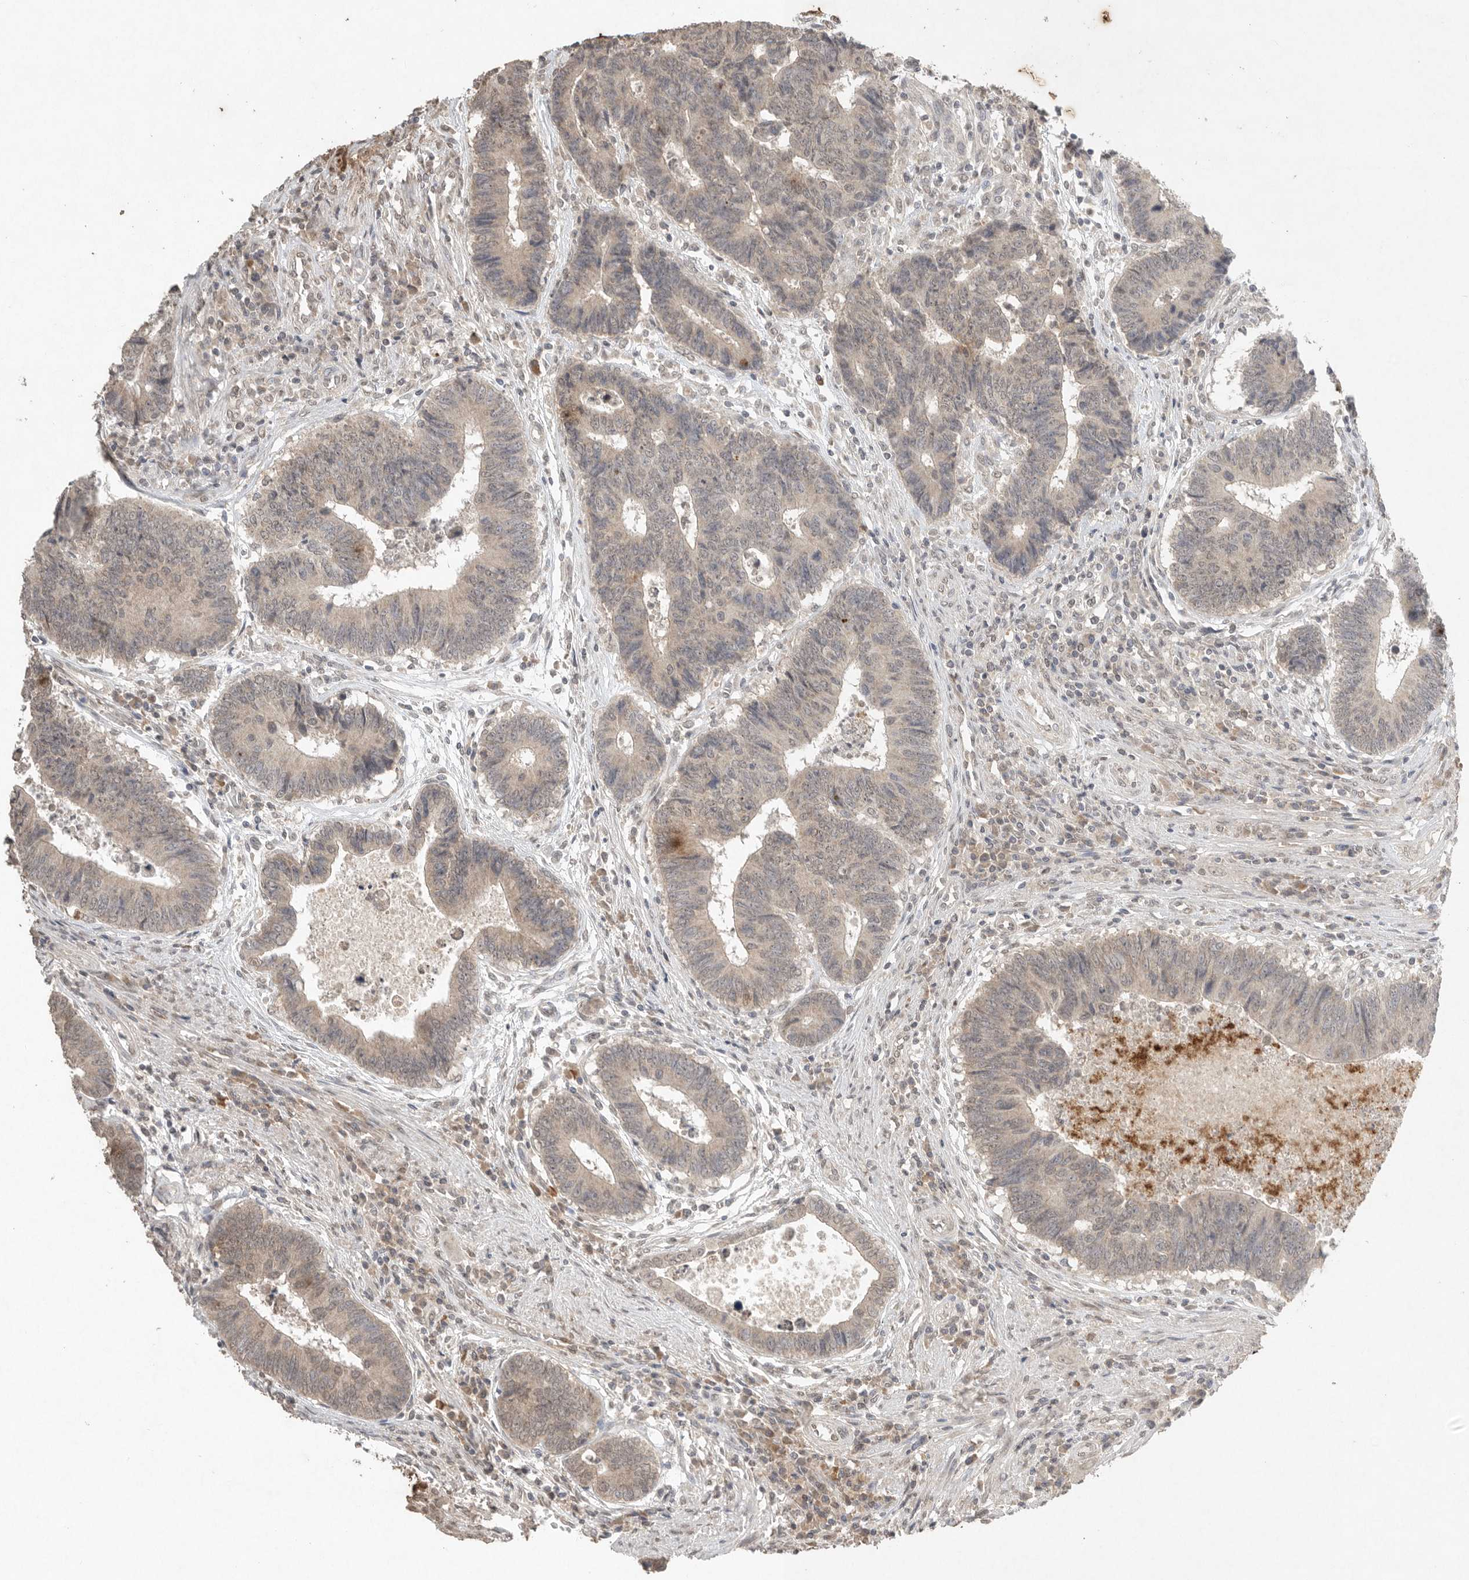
{"staining": {"intensity": "negative", "quantity": "none", "location": "none"}, "tissue": "colorectal cancer", "cell_type": "Tumor cells", "image_type": "cancer", "snomed": [{"axis": "morphology", "description": "Adenocarcinoma, NOS"}, {"axis": "topography", "description": "Rectum"}], "caption": "This image is of colorectal adenocarcinoma stained with IHC to label a protein in brown with the nuclei are counter-stained blue. There is no staining in tumor cells. (DAB immunohistochemistry visualized using brightfield microscopy, high magnification).", "gene": "KLK5", "patient": {"sex": "male", "age": 84}}